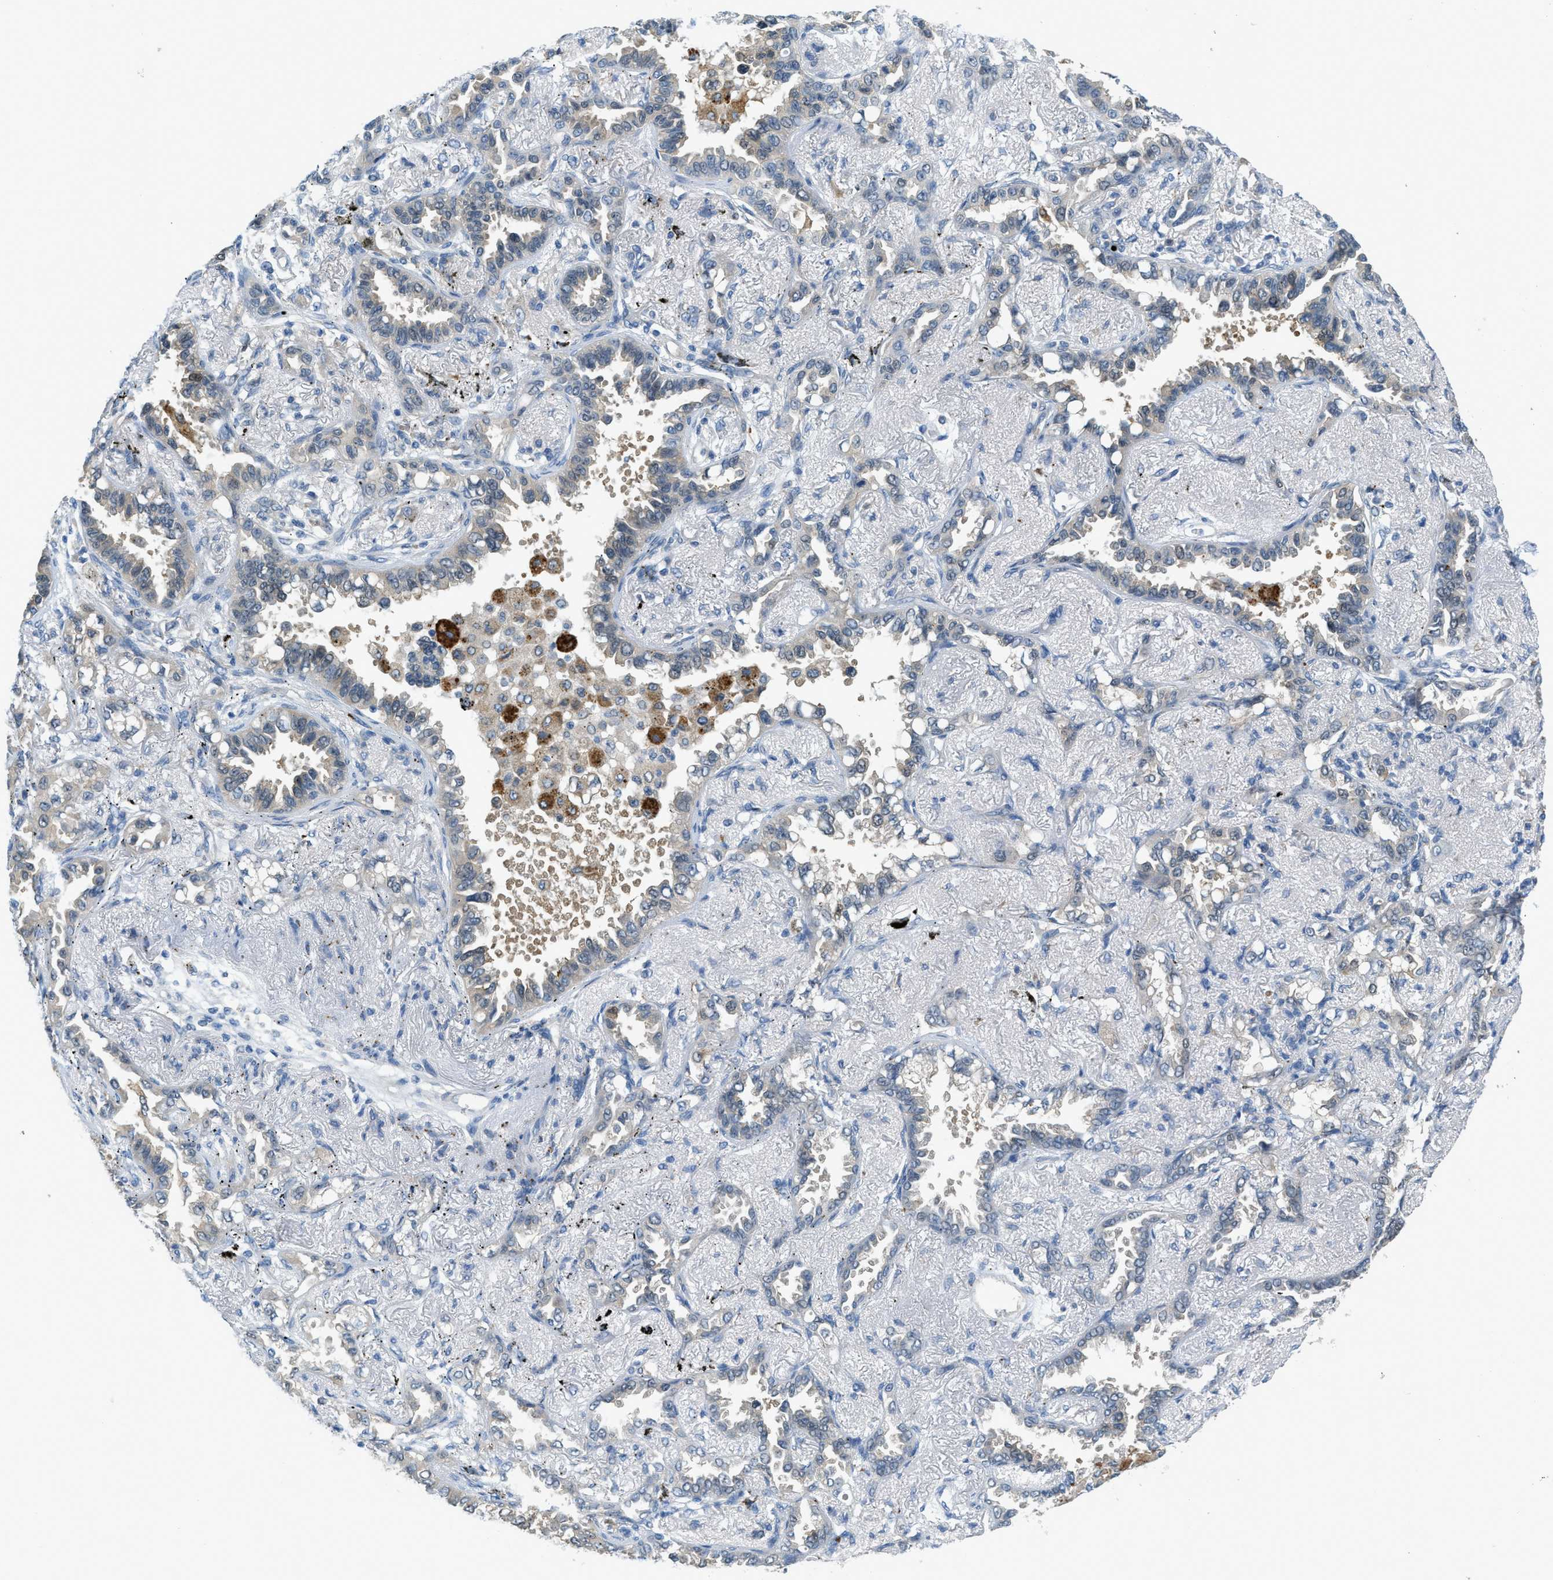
{"staining": {"intensity": "negative", "quantity": "none", "location": "none"}, "tissue": "lung cancer", "cell_type": "Tumor cells", "image_type": "cancer", "snomed": [{"axis": "morphology", "description": "Adenocarcinoma, NOS"}, {"axis": "topography", "description": "Lung"}], "caption": "Adenocarcinoma (lung) stained for a protein using IHC demonstrates no expression tumor cells.", "gene": "NME8", "patient": {"sex": "male", "age": 59}}